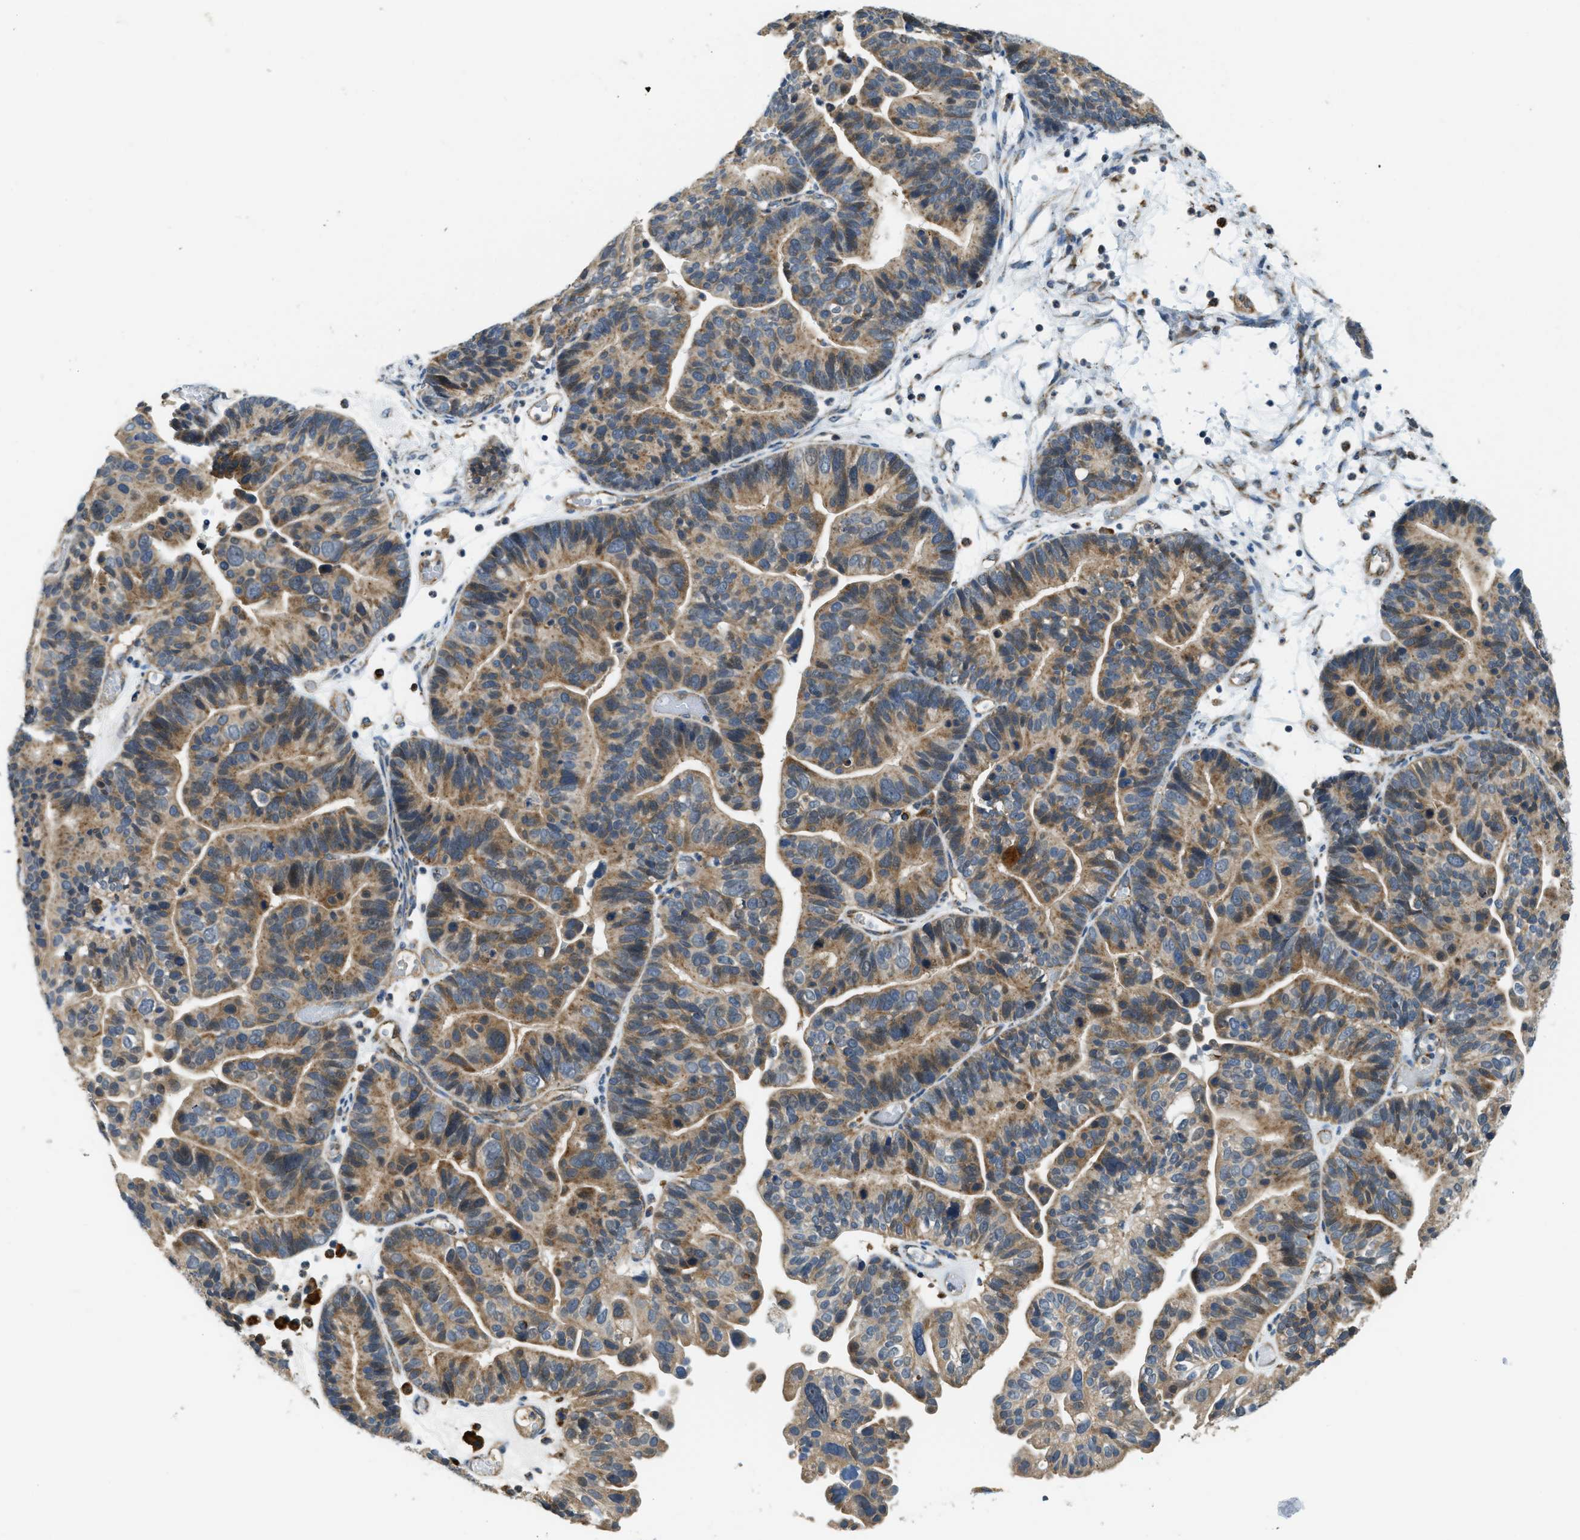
{"staining": {"intensity": "moderate", "quantity": ">75%", "location": "cytoplasmic/membranous"}, "tissue": "ovarian cancer", "cell_type": "Tumor cells", "image_type": "cancer", "snomed": [{"axis": "morphology", "description": "Cystadenocarcinoma, serous, NOS"}, {"axis": "topography", "description": "Ovary"}], "caption": "Ovarian cancer was stained to show a protein in brown. There is medium levels of moderate cytoplasmic/membranous staining in approximately >75% of tumor cells. (IHC, brightfield microscopy, high magnification).", "gene": "STARD3NL", "patient": {"sex": "female", "age": 56}}